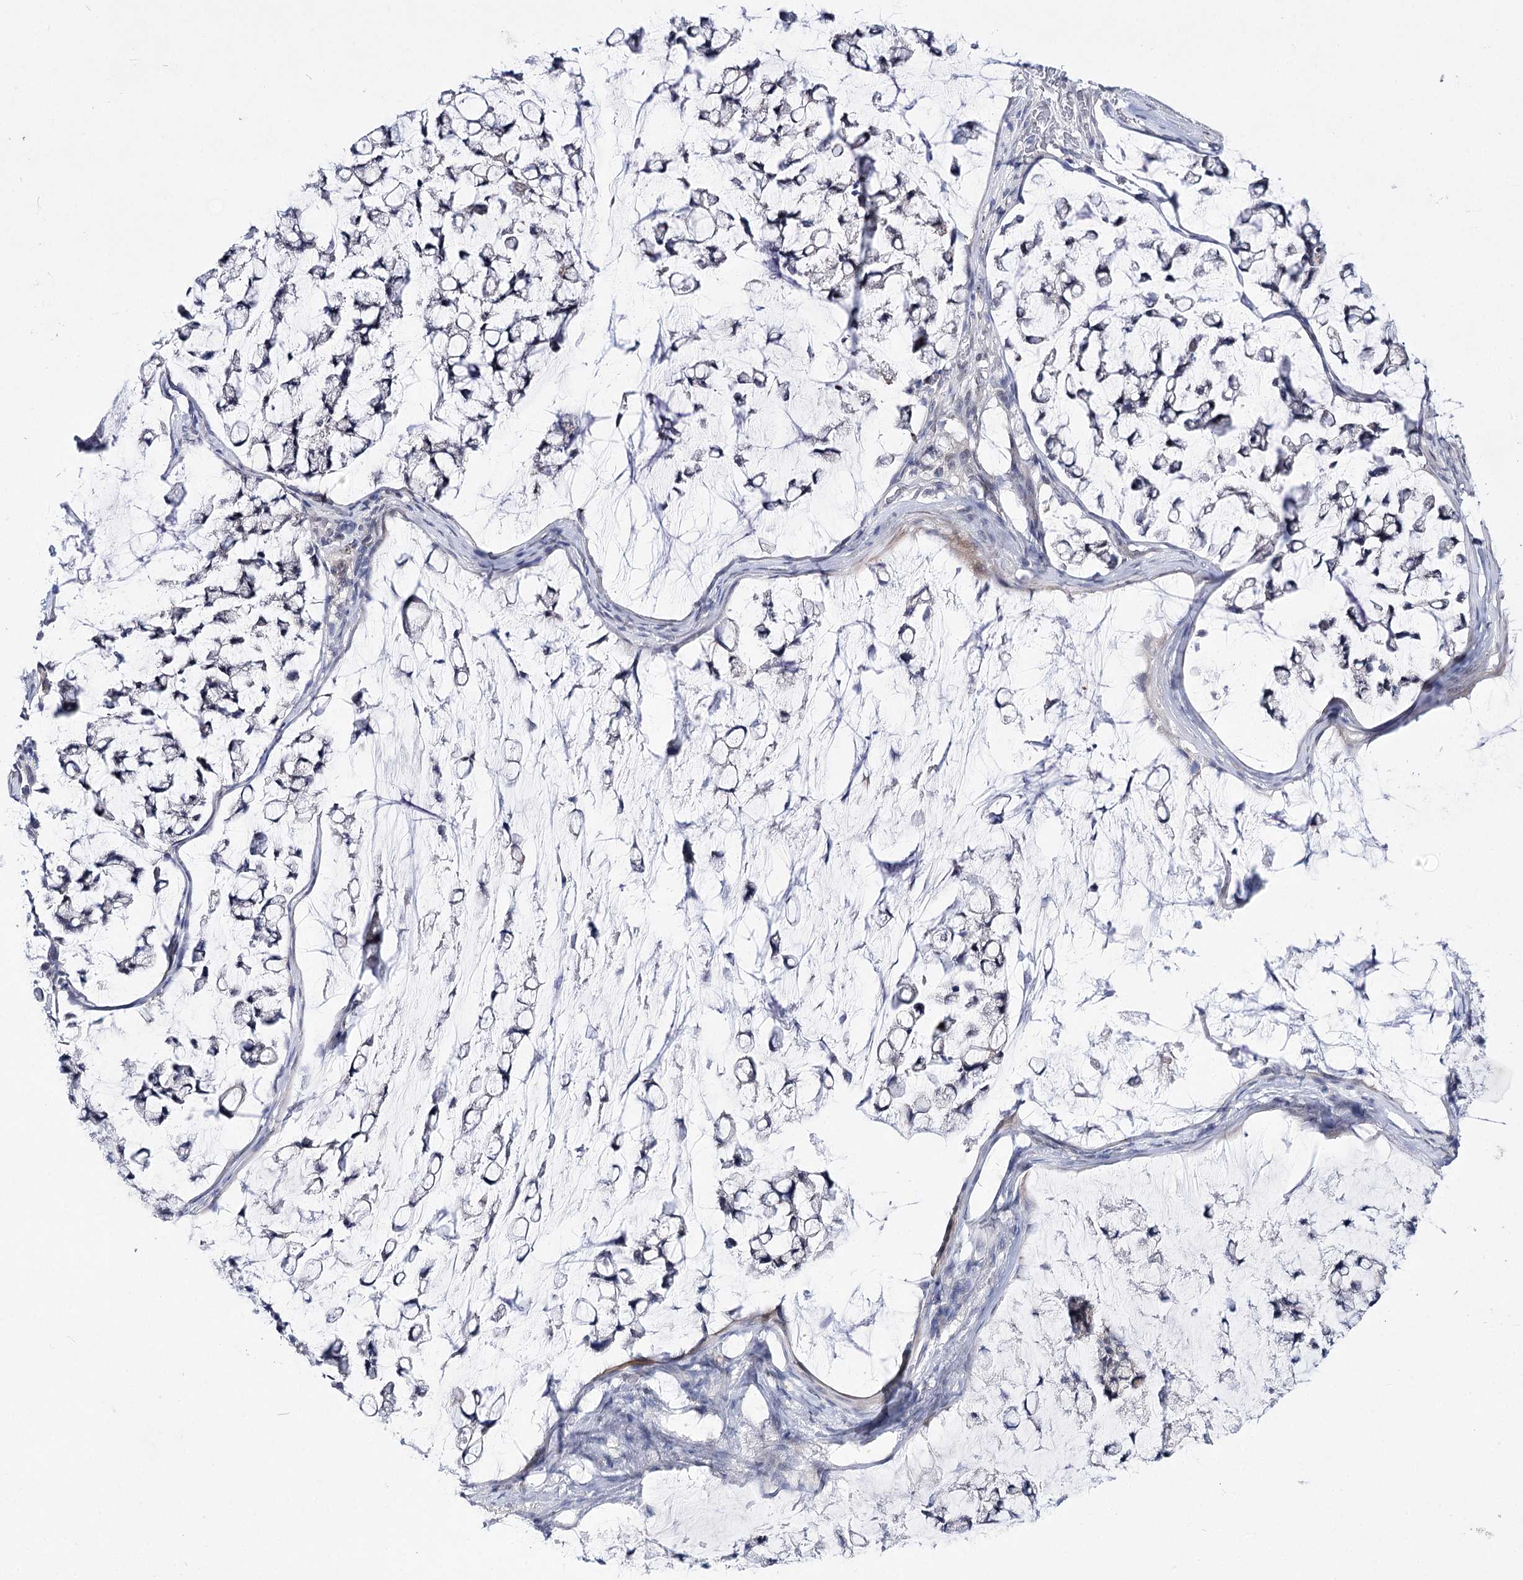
{"staining": {"intensity": "negative", "quantity": "none", "location": "none"}, "tissue": "stomach cancer", "cell_type": "Tumor cells", "image_type": "cancer", "snomed": [{"axis": "morphology", "description": "Adenocarcinoma, NOS"}, {"axis": "topography", "description": "Stomach, lower"}], "caption": "Adenocarcinoma (stomach) was stained to show a protein in brown. There is no significant expression in tumor cells. (Stains: DAB immunohistochemistry (IHC) with hematoxylin counter stain, Microscopy: brightfield microscopy at high magnification).", "gene": "ATP10B", "patient": {"sex": "male", "age": 67}}